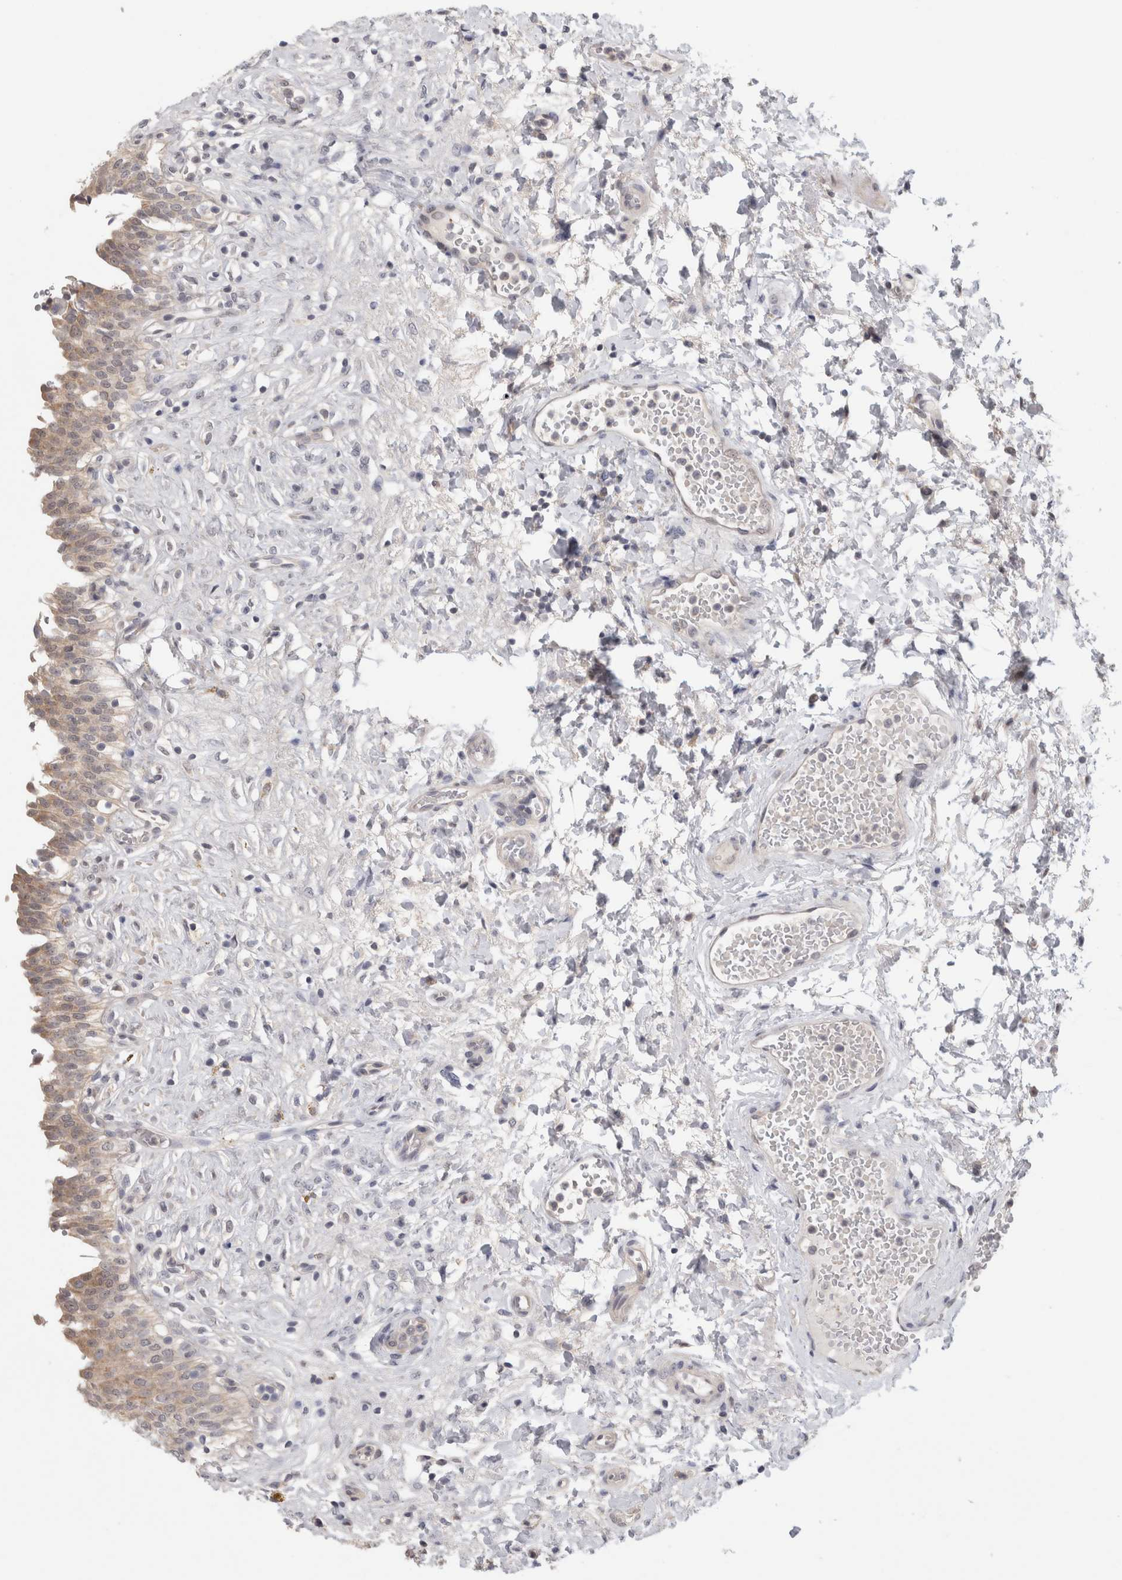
{"staining": {"intensity": "weak", "quantity": ">75%", "location": "cytoplasmic/membranous,nuclear"}, "tissue": "urinary bladder", "cell_type": "Urothelial cells", "image_type": "normal", "snomed": [{"axis": "morphology", "description": "Urothelial carcinoma, High grade"}, {"axis": "topography", "description": "Urinary bladder"}], "caption": "The immunohistochemical stain shows weak cytoplasmic/membranous,nuclear positivity in urothelial cells of benign urinary bladder. Nuclei are stained in blue.", "gene": "PIGP", "patient": {"sex": "male", "age": 46}}